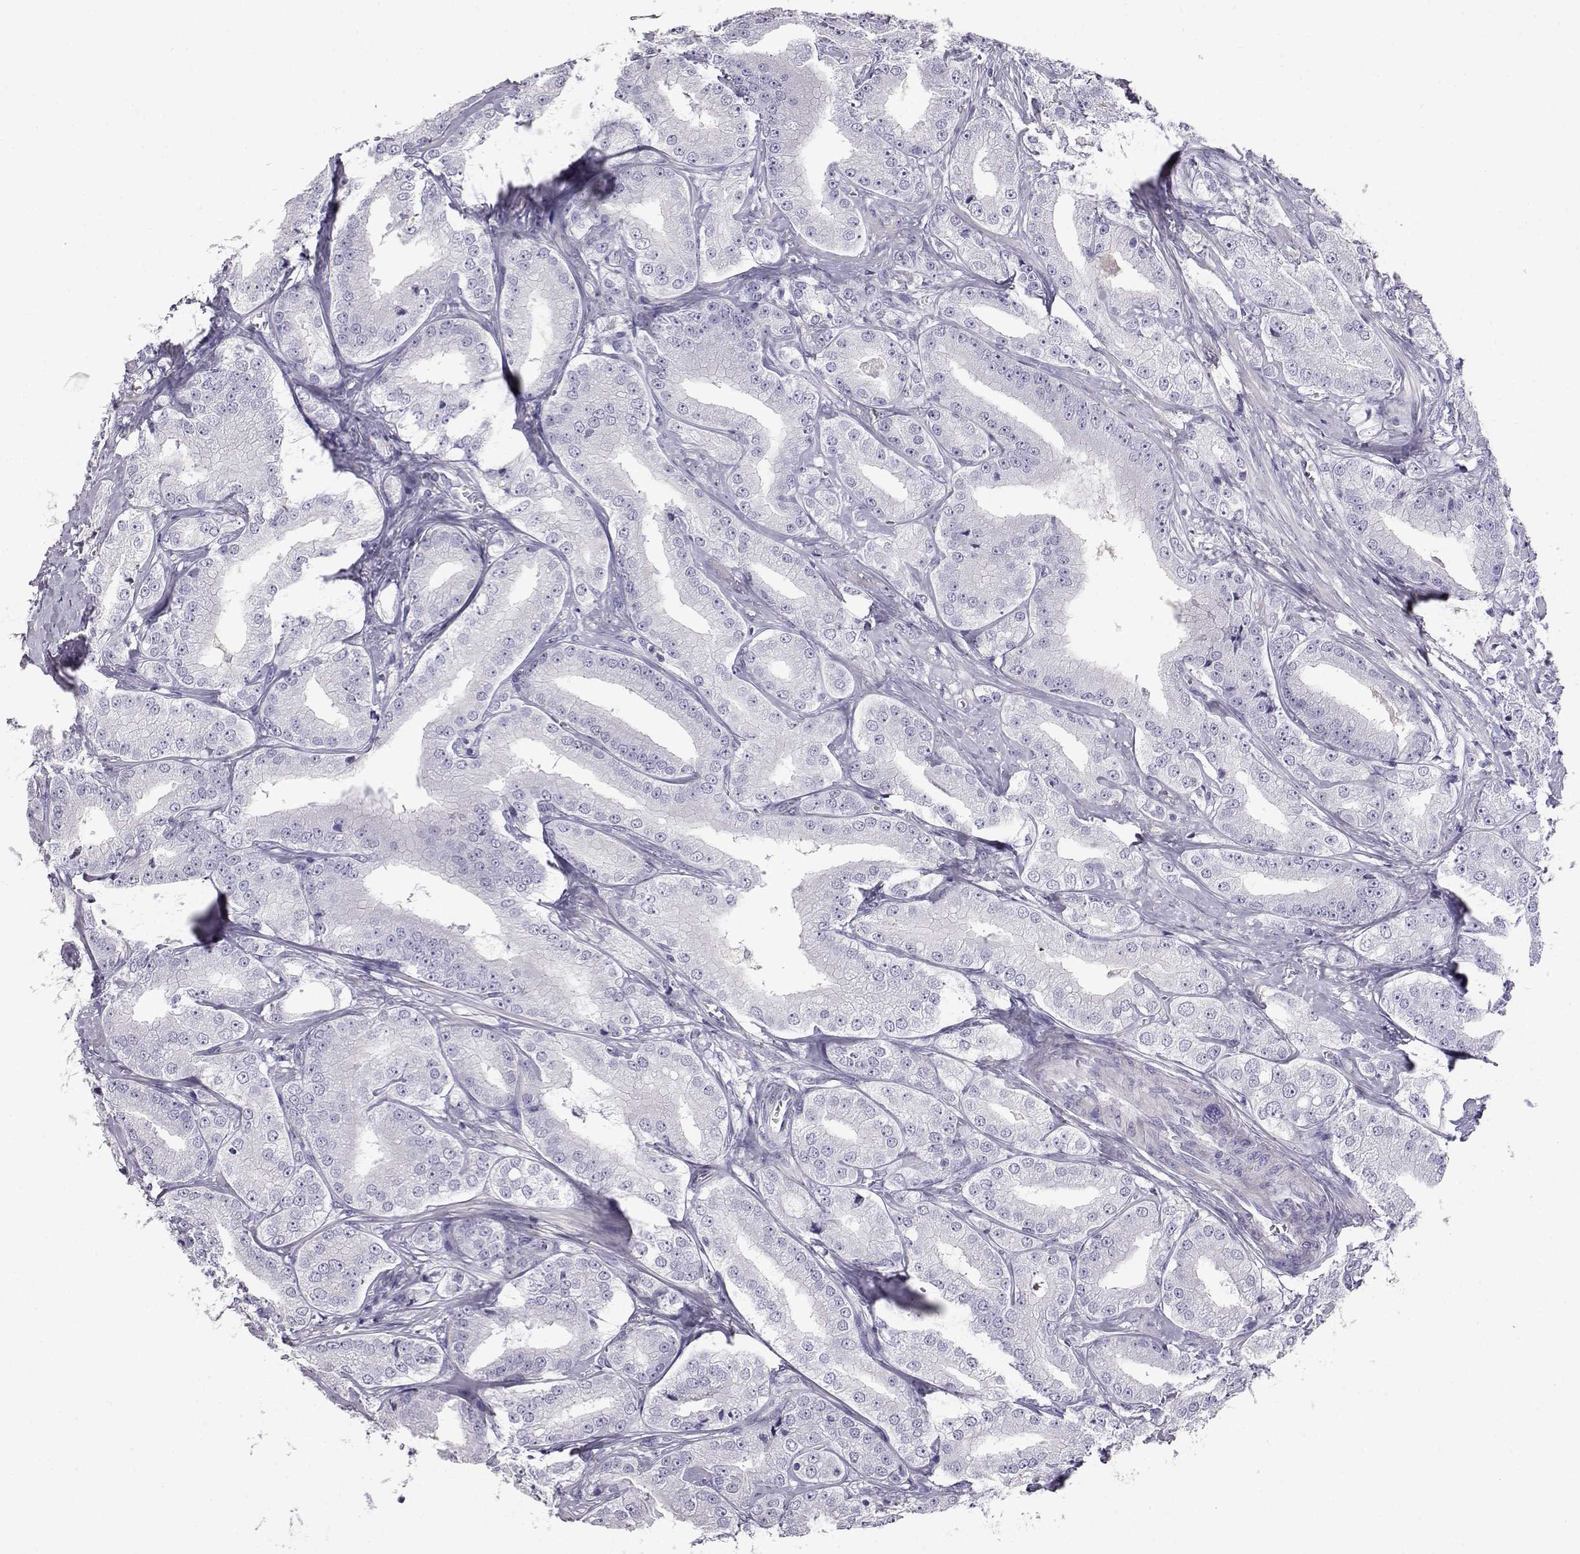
{"staining": {"intensity": "negative", "quantity": "none", "location": "none"}, "tissue": "prostate cancer", "cell_type": "Tumor cells", "image_type": "cancer", "snomed": [{"axis": "morphology", "description": "Adenocarcinoma, High grade"}, {"axis": "topography", "description": "Prostate"}], "caption": "High power microscopy micrograph of an IHC micrograph of prostate cancer (adenocarcinoma (high-grade)), revealing no significant staining in tumor cells. The staining is performed using DAB (3,3'-diaminobenzidine) brown chromogen with nuclei counter-stained in using hematoxylin.", "gene": "AKR1B1", "patient": {"sex": "male", "age": 64}}